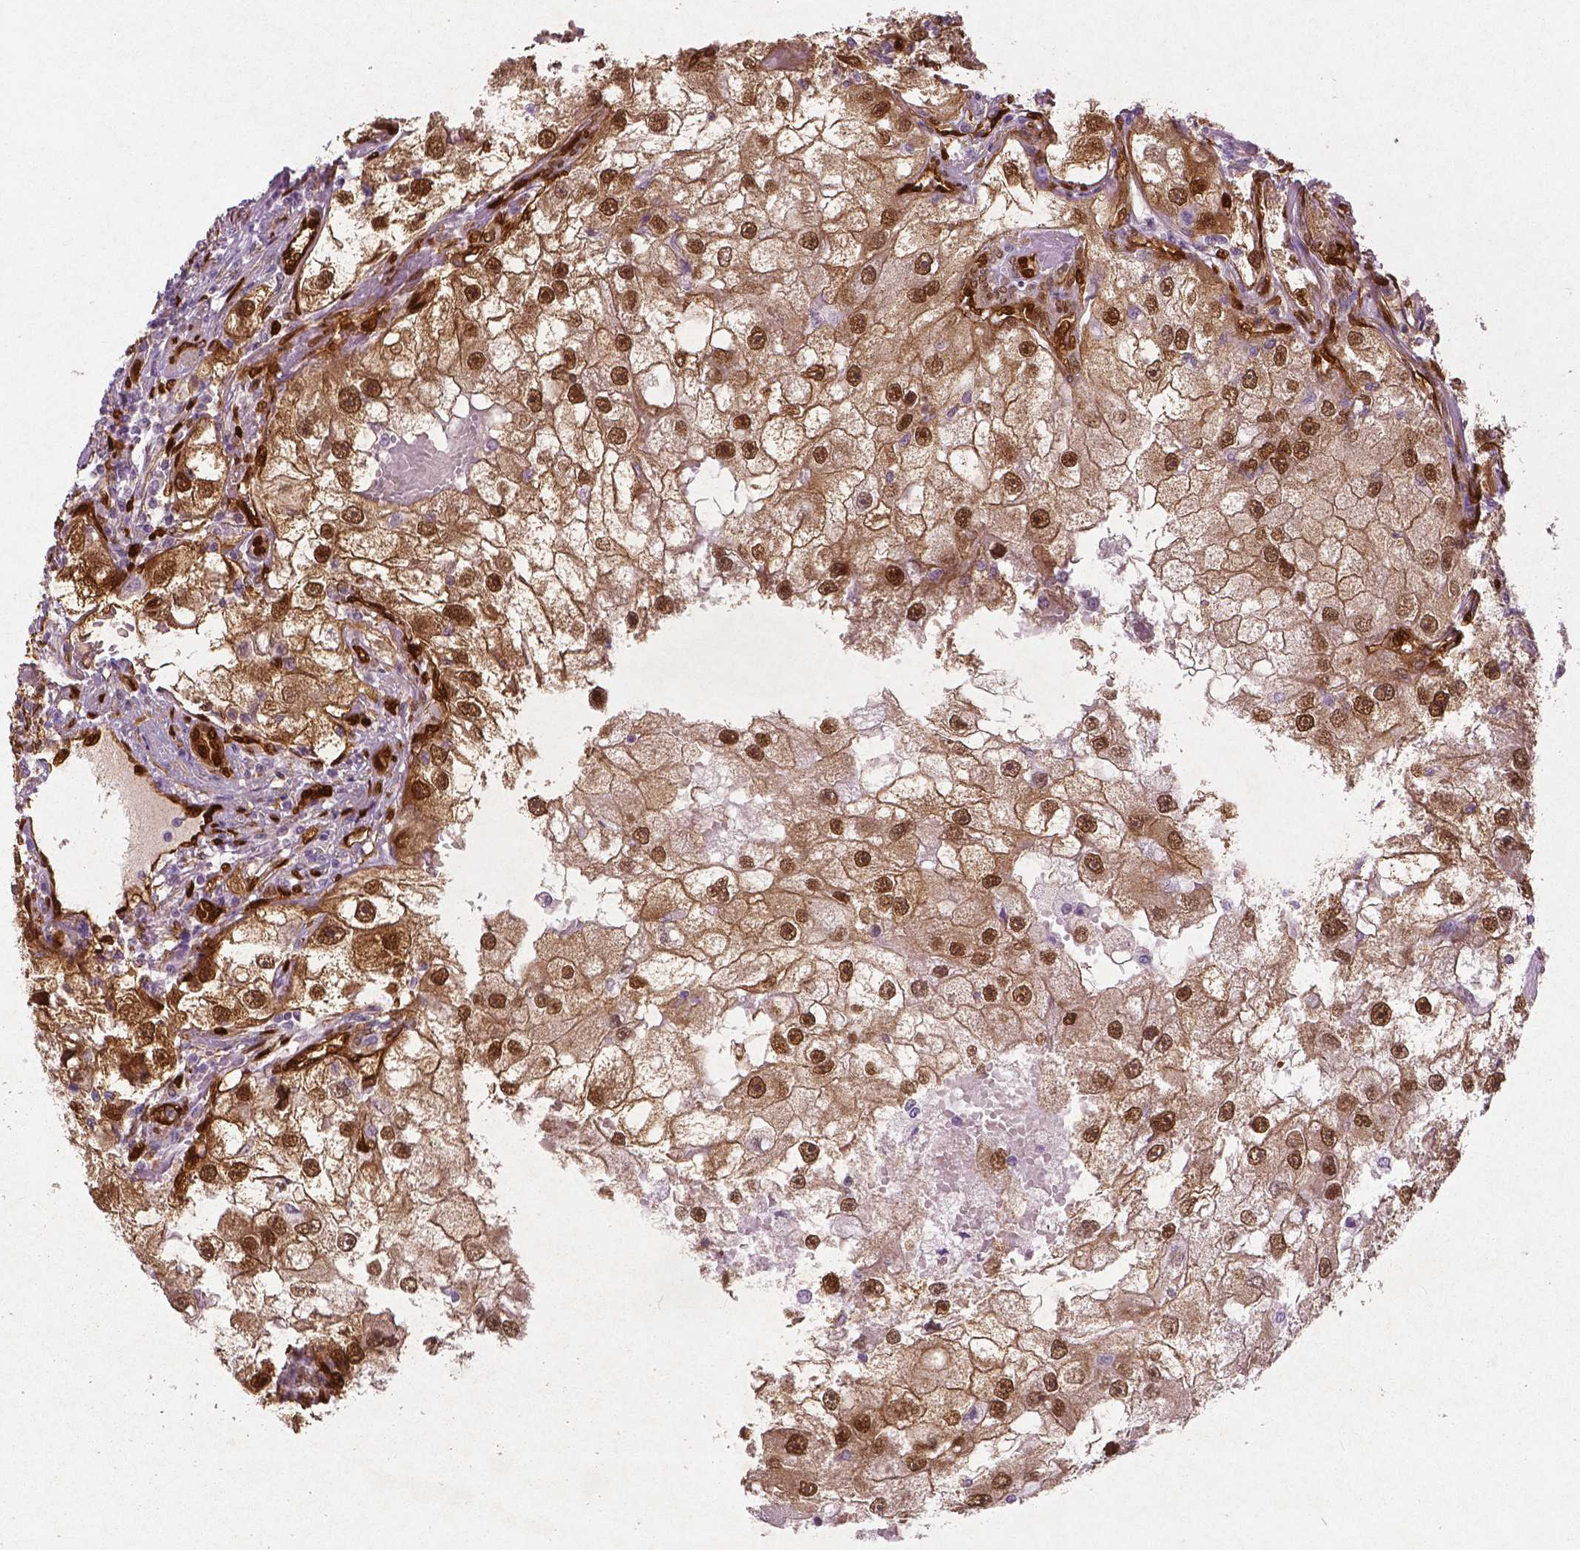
{"staining": {"intensity": "moderate", "quantity": ">75%", "location": "cytoplasmic/membranous,nuclear"}, "tissue": "renal cancer", "cell_type": "Tumor cells", "image_type": "cancer", "snomed": [{"axis": "morphology", "description": "Adenocarcinoma, NOS"}, {"axis": "topography", "description": "Kidney"}], "caption": "IHC image of neoplastic tissue: human renal adenocarcinoma stained using IHC demonstrates medium levels of moderate protein expression localized specifically in the cytoplasmic/membranous and nuclear of tumor cells, appearing as a cytoplasmic/membranous and nuclear brown color.", "gene": "WWTR1", "patient": {"sex": "male", "age": 63}}